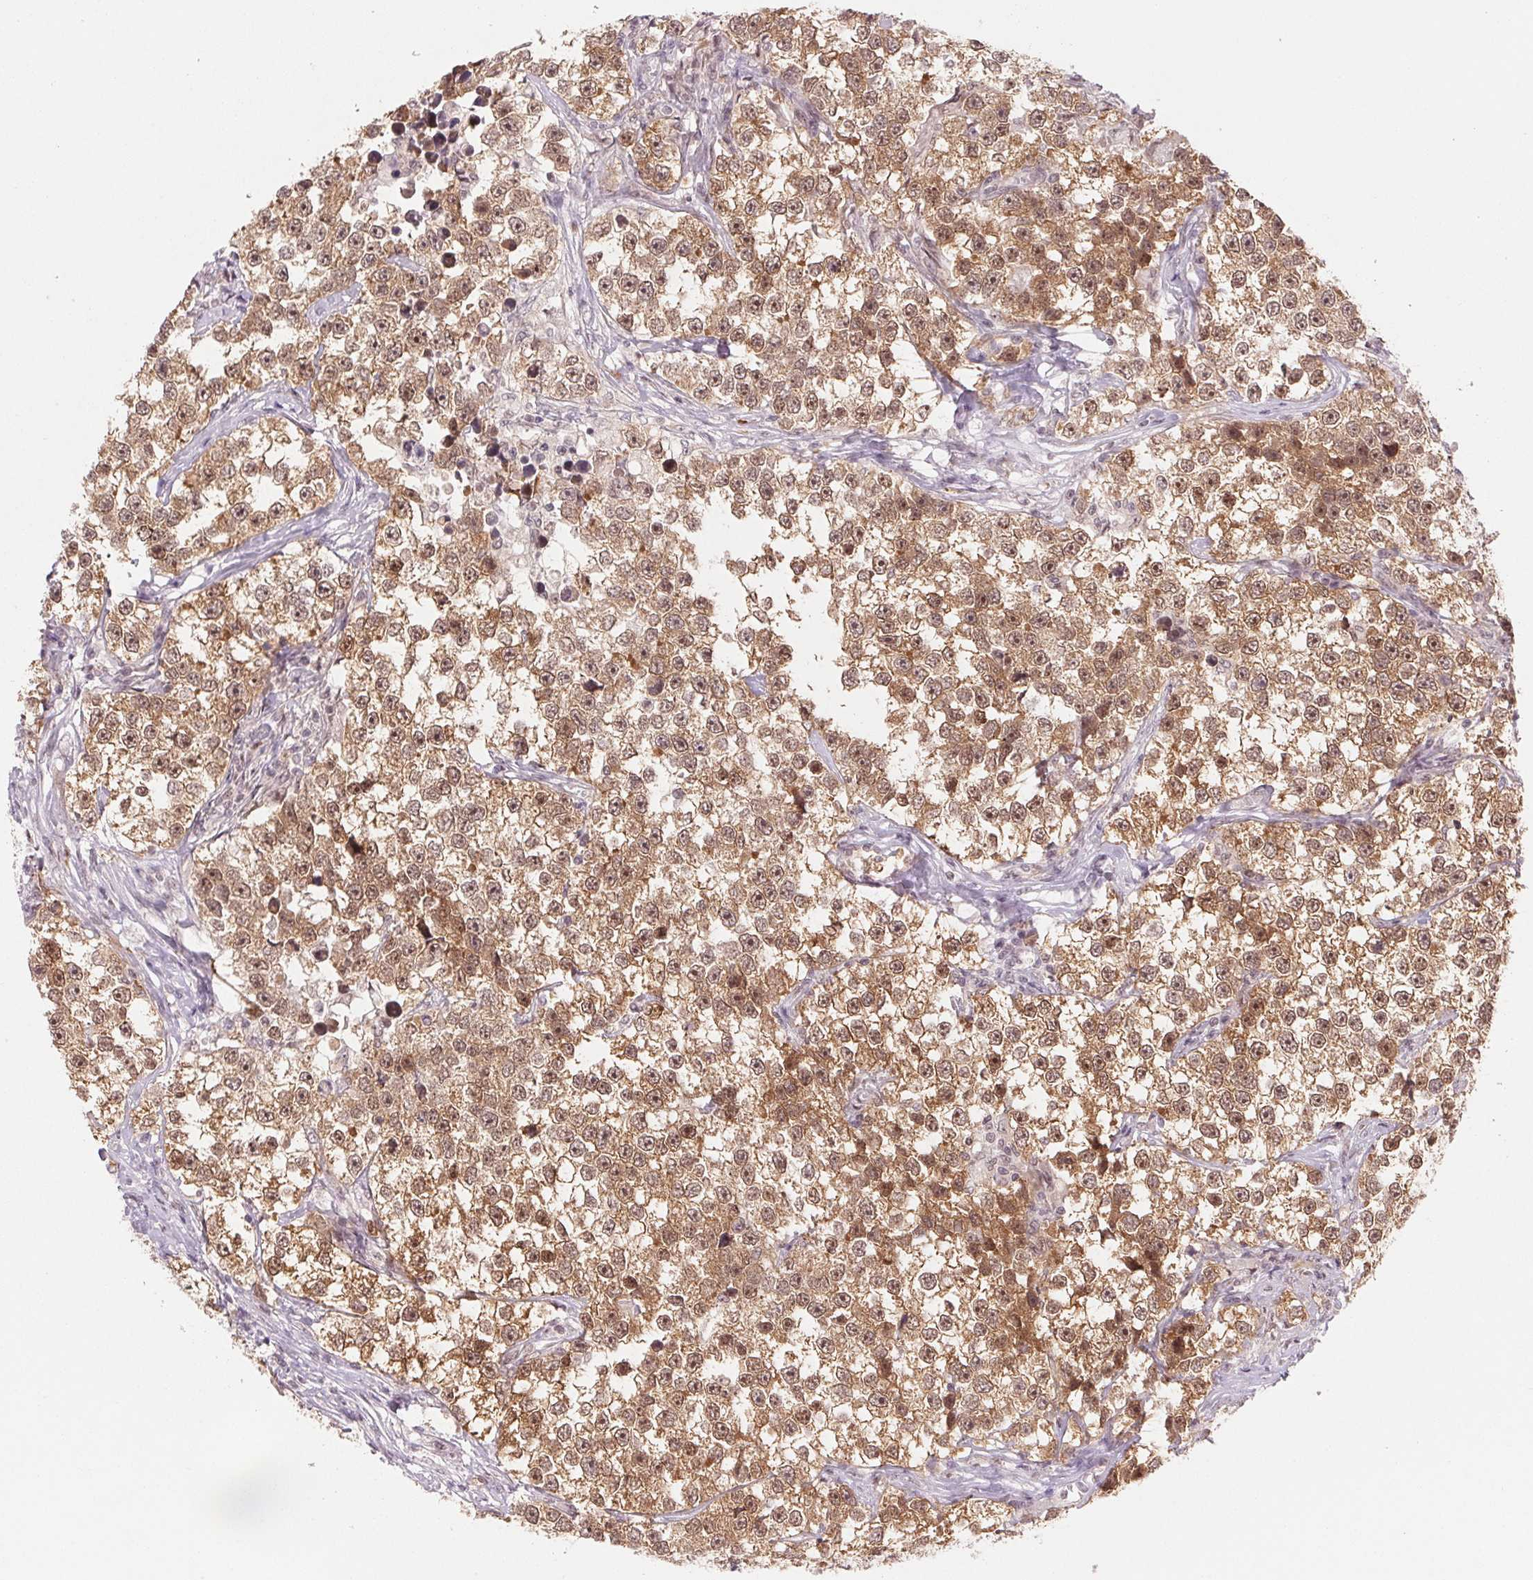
{"staining": {"intensity": "moderate", "quantity": ">75%", "location": "cytoplasmic/membranous,nuclear"}, "tissue": "testis cancer", "cell_type": "Tumor cells", "image_type": "cancer", "snomed": [{"axis": "morphology", "description": "Seminoma, NOS"}, {"axis": "topography", "description": "Testis"}], "caption": "Testis seminoma tissue reveals moderate cytoplasmic/membranous and nuclear positivity in about >75% of tumor cells Nuclei are stained in blue.", "gene": "DNAJB6", "patient": {"sex": "male", "age": 46}}